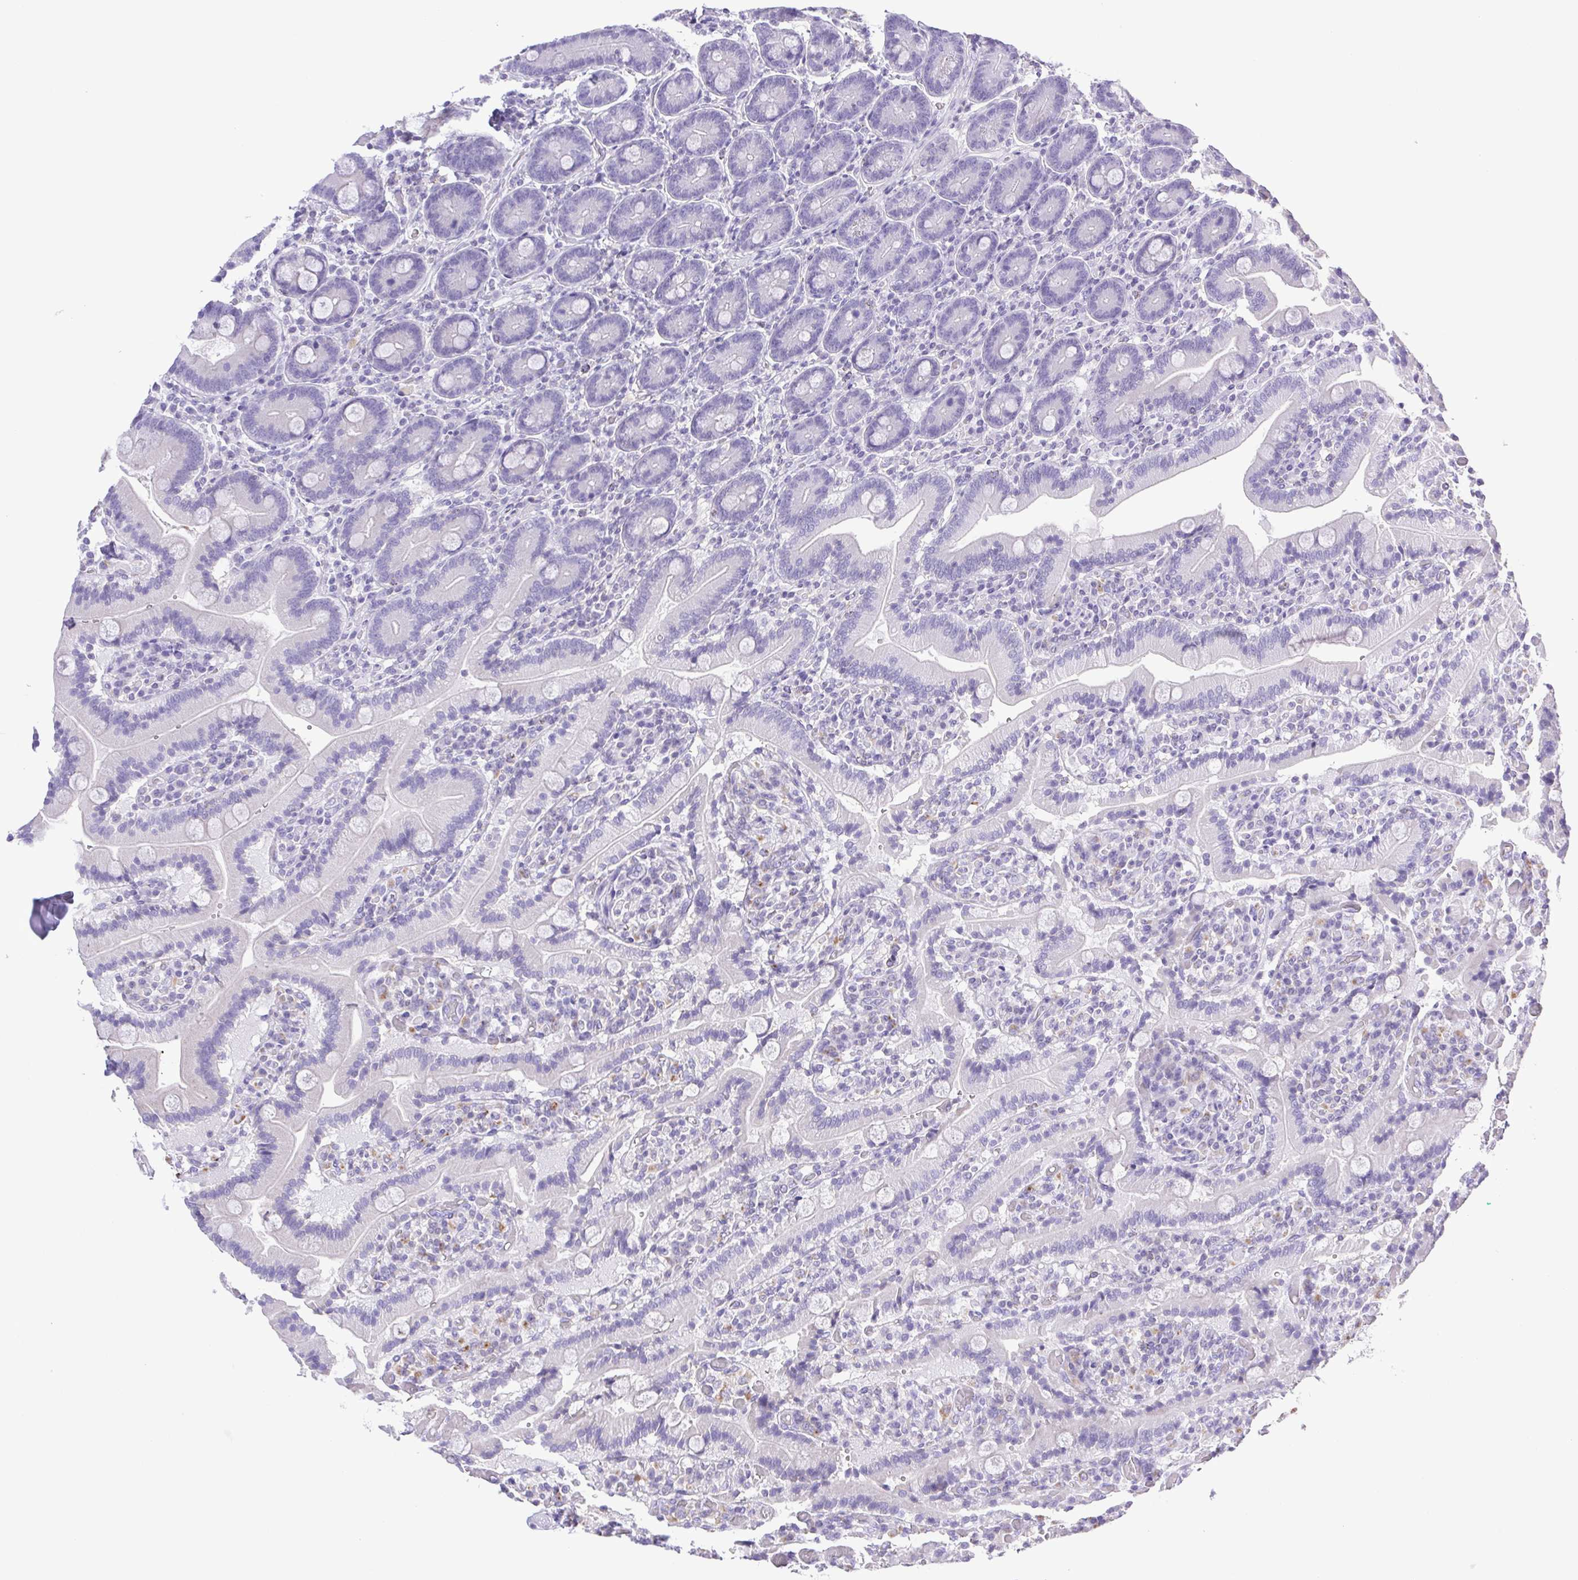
{"staining": {"intensity": "negative", "quantity": "none", "location": "none"}, "tissue": "duodenum", "cell_type": "Glandular cells", "image_type": "normal", "snomed": [{"axis": "morphology", "description": "Normal tissue, NOS"}, {"axis": "topography", "description": "Duodenum"}], "caption": "Duodenum stained for a protein using IHC shows no positivity glandular cells.", "gene": "SYNPR", "patient": {"sex": "female", "age": 62}}